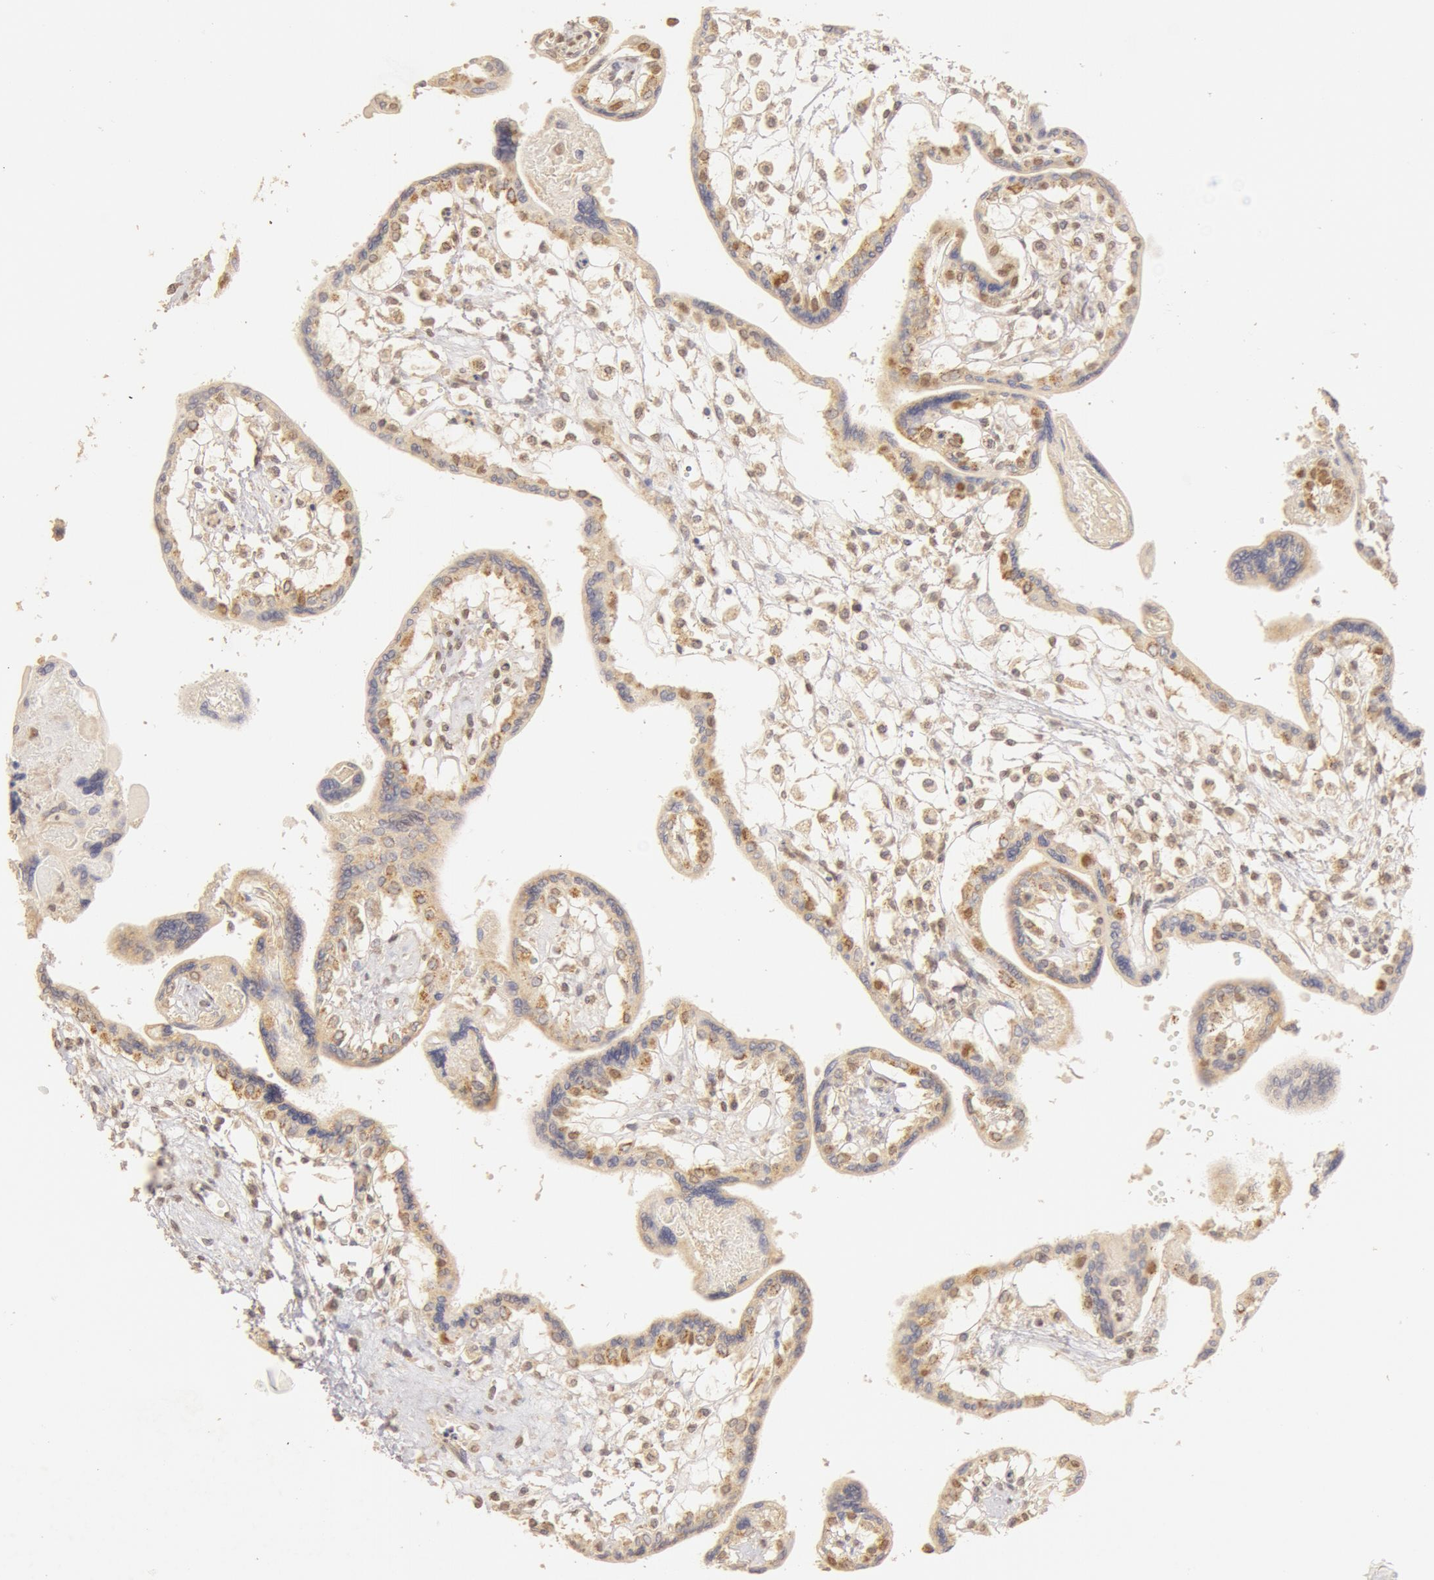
{"staining": {"intensity": "moderate", "quantity": ">75%", "location": "cytoplasmic/membranous,nuclear"}, "tissue": "placenta", "cell_type": "Decidual cells", "image_type": "normal", "snomed": [{"axis": "morphology", "description": "Normal tissue, NOS"}, {"axis": "topography", "description": "Placenta"}], "caption": "Placenta stained with a protein marker demonstrates moderate staining in decidual cells.", "gene": "SNRNP70", "patient": {"sex": "female", "age": 31}}